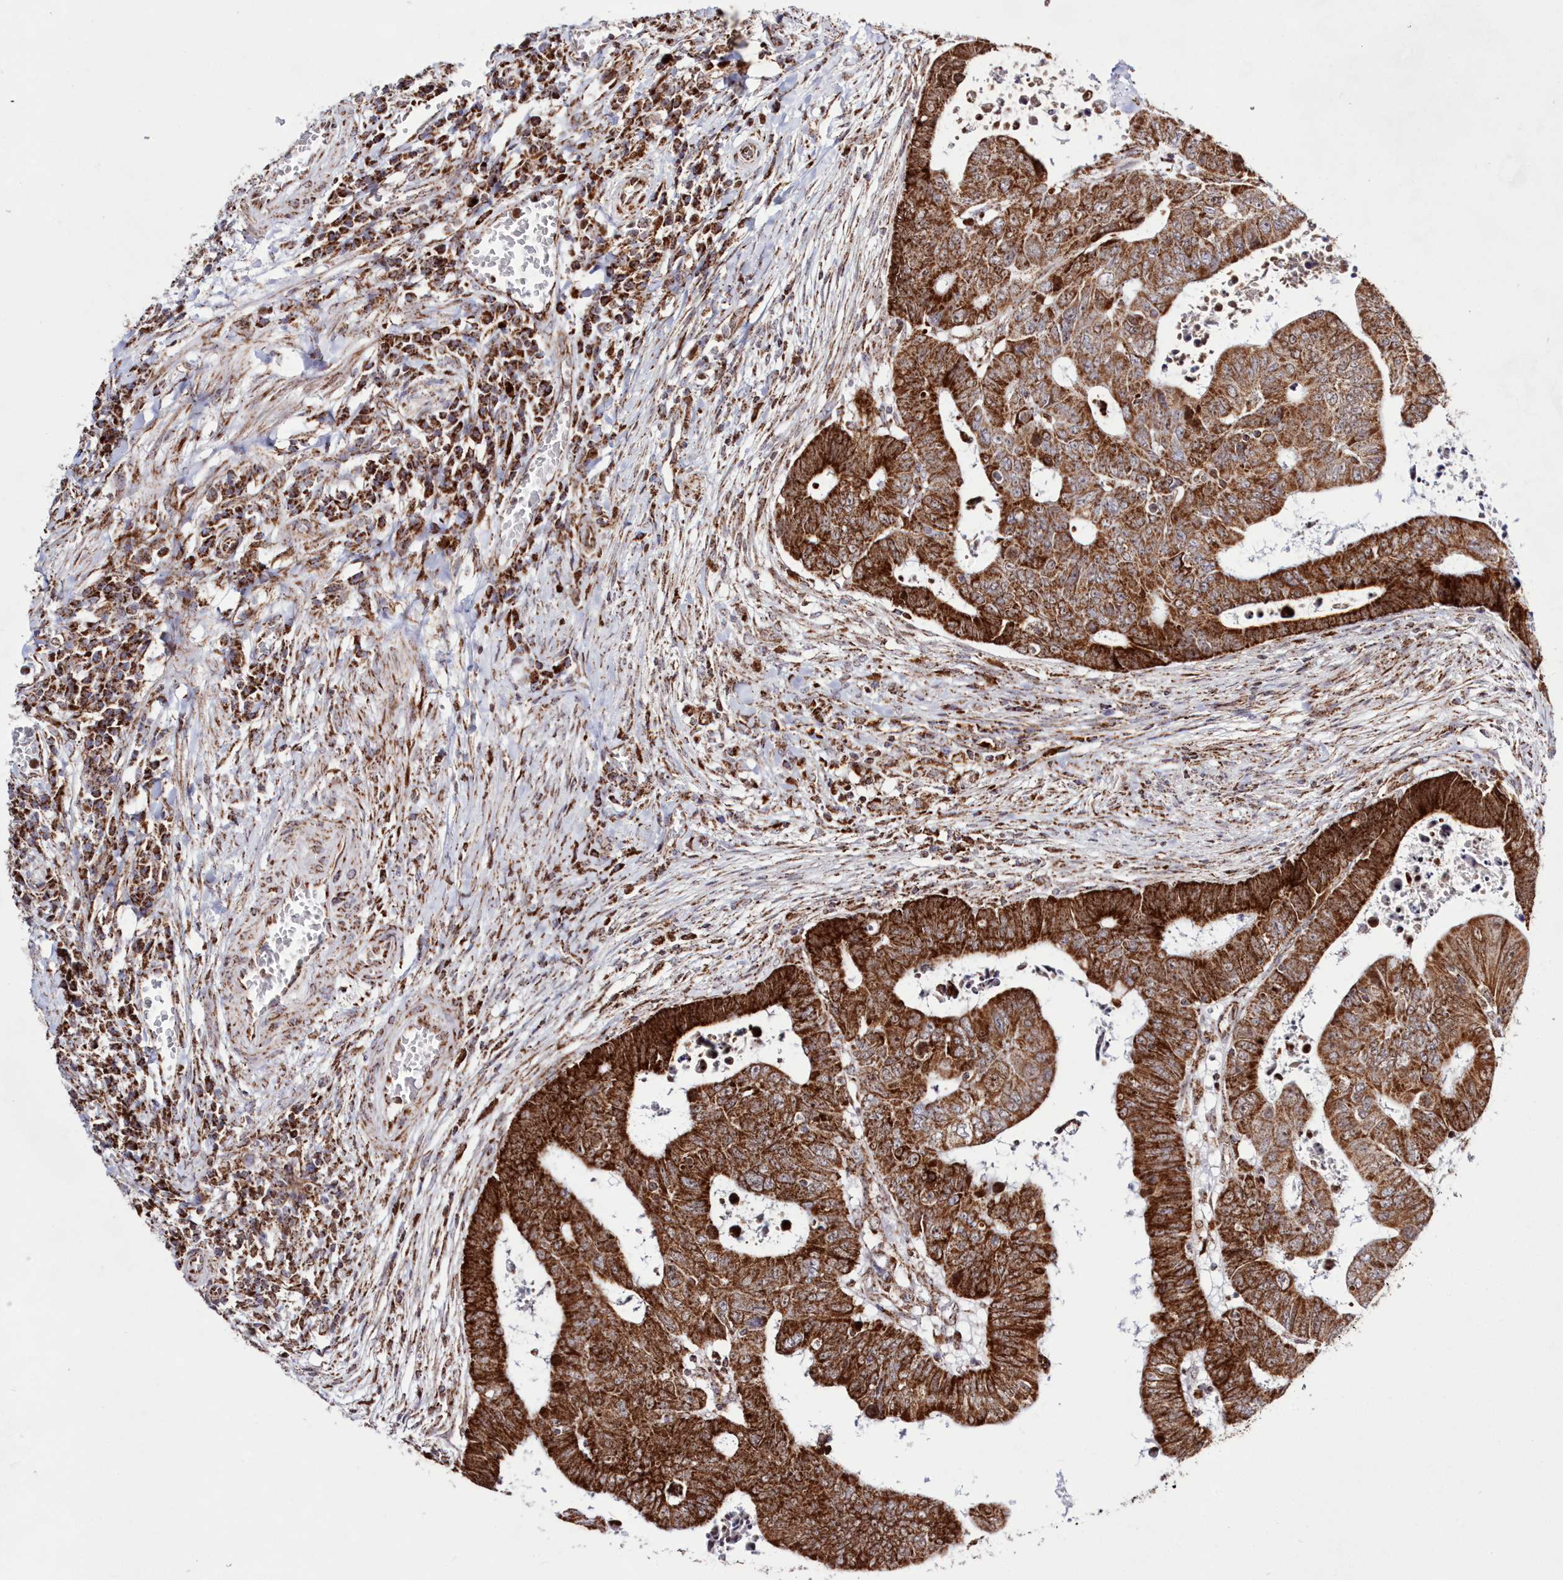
{"staining": {"intensity": "strong", "quantity": ">75%", "location": "cytoplasmic/membranous"}, "tissue": "colorectal cancer", "cell_type": "Tumor cells", "image_type": "cancer", "snomed": [{"axis": "morphology", "description": "Normal tissue, NOS"}, {"axis": "morphology", "description": "Adenocarcinoma, NOS"}, {"axis": "topography", "description": "Rectum"}], "caption": "Strong cytoplasmic/membranous expression for a protein is present in approximately >75% of tumor cells of colorectal cancer using immunohistochemistry (IHC).", "gene": "HADHB", "patient": {"sex": "female", "age": 65}}